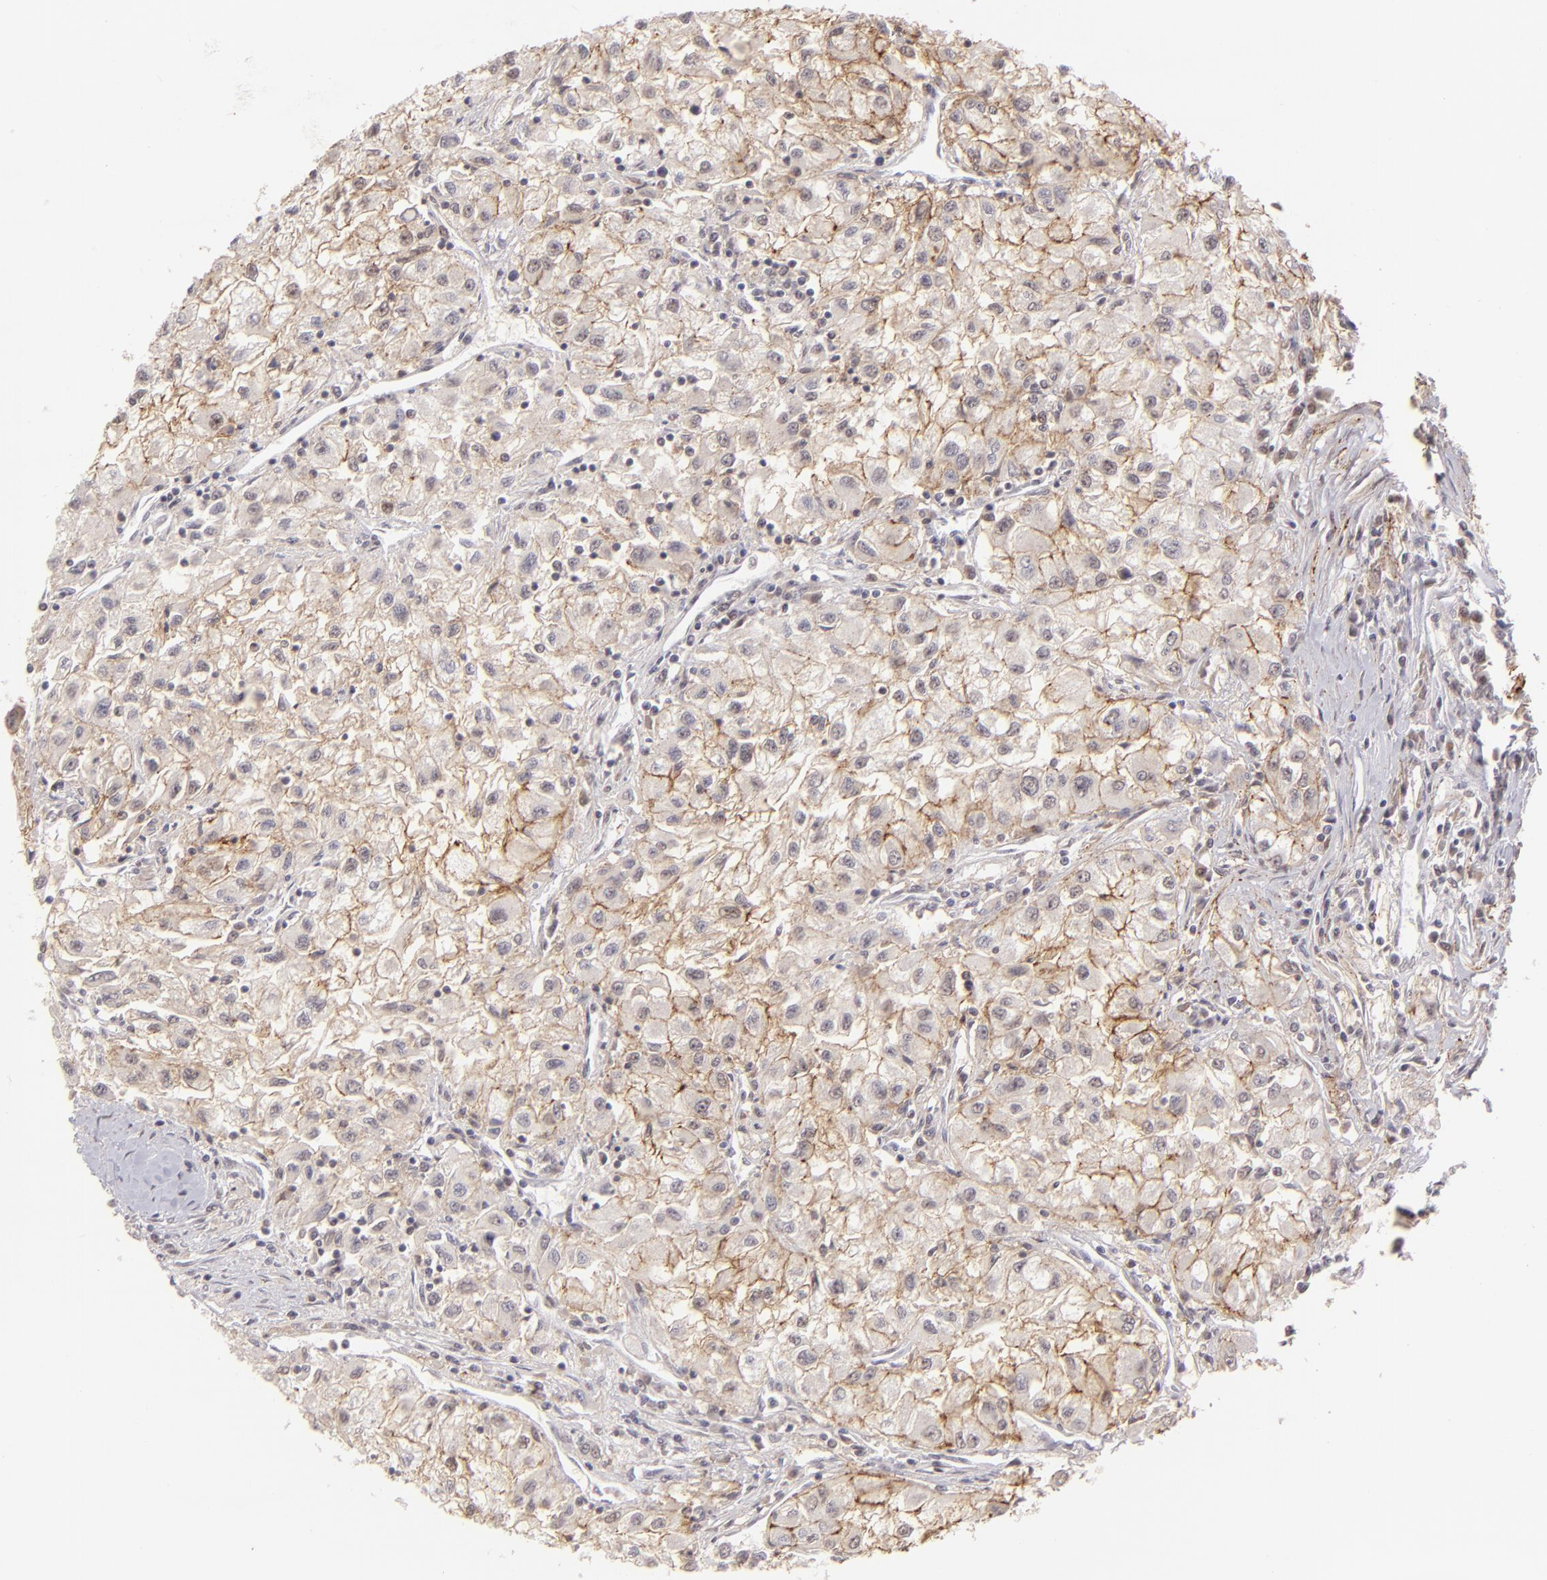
{"staining": {"intensity": "weak", "quantity": ">75%", "location": "cytoplasmic/membranous"}, "tissue": "renal cancer", "cell_type": "Tumor cells", "image_type": "cancer", "snomed": [{"axis": "morphology", "description": "Adenocarcinoma, NOS"}, {"axis": "topography", "description": "Kidney"}], "caption": "A brown stain labels weak cytoplasmic/membranous staining of a protein in adenocarcinoma (renal) tumor cells.", "gene": "CLDN1", "patient": {"sex": "male", "age": 59}}